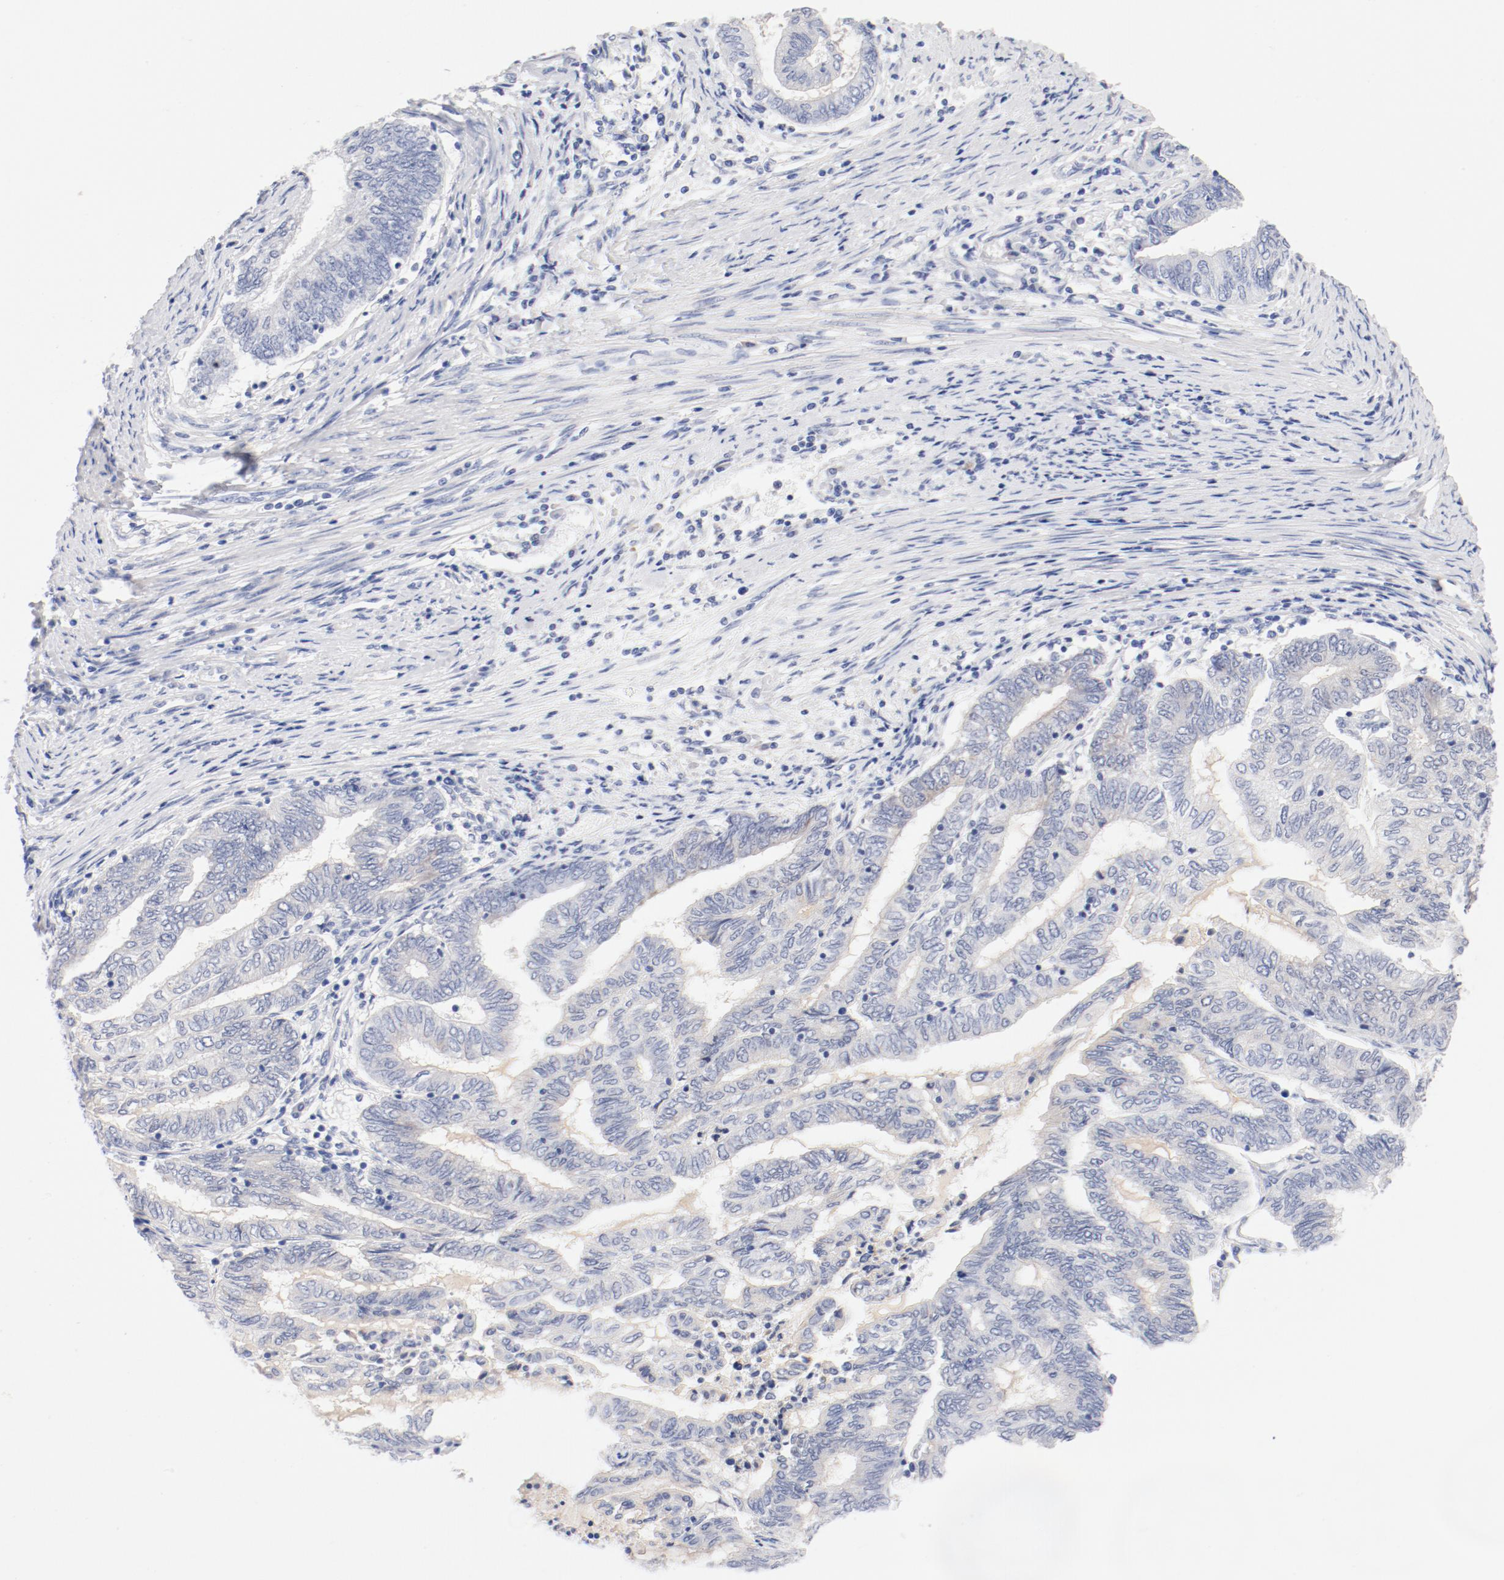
{"staining": {"intensity": "negative", "quantity": "none", "location": "none"}, "tissue": "endometrial cancer", "cell_type": "Tumor cells", "image_type": "cancer", "snomed": [{"axis": "morphology", "description": "Adenocarcinoma, NOS"}, {"axis": "topography", "description": "Uterus"}, {"axis": "topography", "description": "Endometrium"}], "caption": "Immunohistochemistry histopathology image of neoplastic tissue: human endometrial cancer (adenocarcinoma) stained with DAB (3,3'-diaminobenzidine) demonstrates no significant protein positivity in tumor cells.", "gene": "HOMER1", "patient": {"sex": "female", "age": 70}}